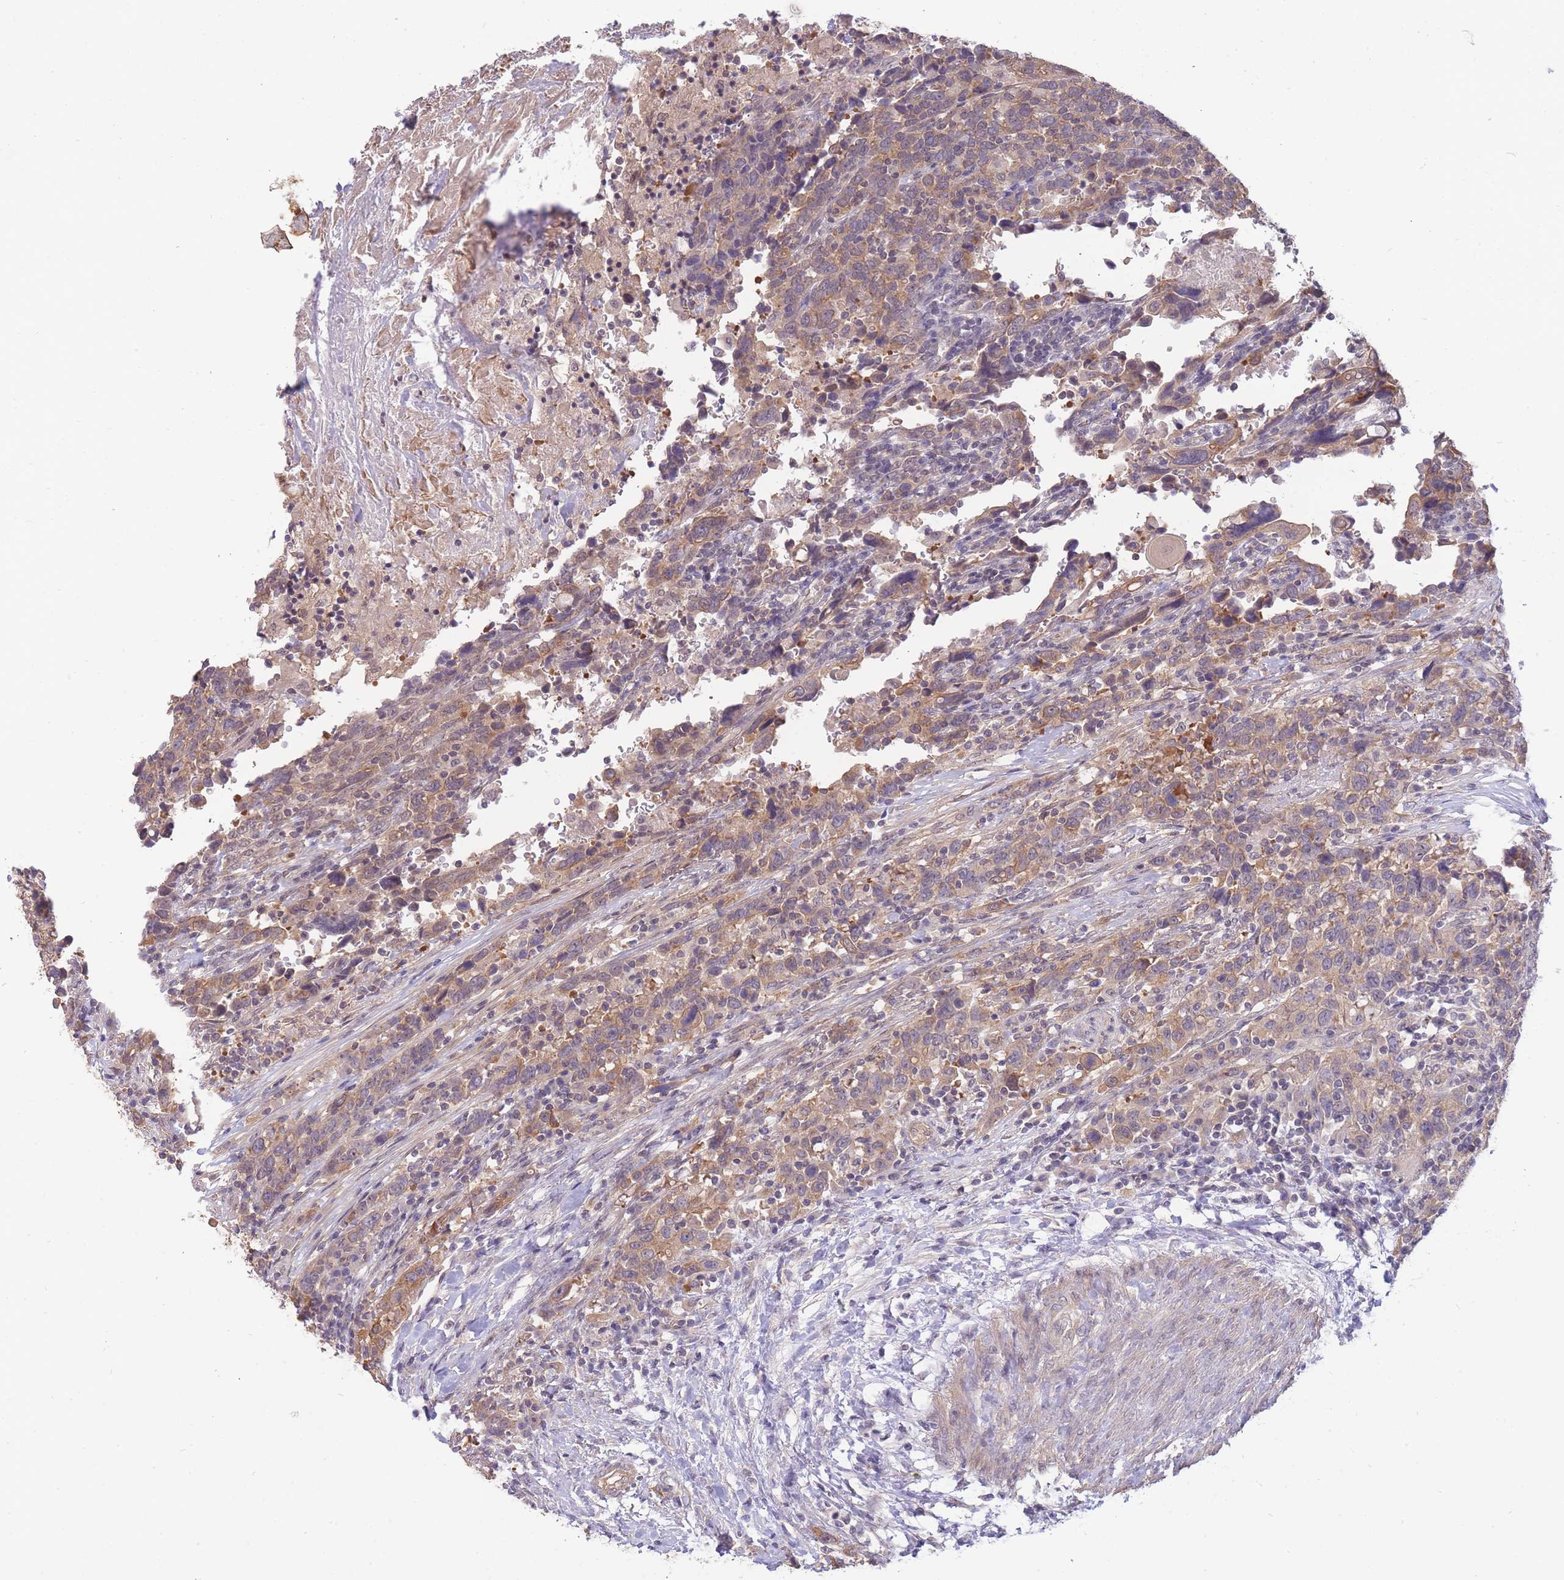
{"staining": {"intensity": "weak", "quantity": ">75%", "location": "cytoplasmic/membranous"}, "tissue": "urothelial cancer", "cell_type": "Tumor cells", "image_type": "cancer", "snomed": [{"axis": "morphology", "description": "Urothelial carcinoma, High grade"}, {"axis": "topography", "description": "Urinary bladder"}], "caption": "DAB (3,3'-diaminobenzidine) immunohistochemical staining of urothelial cancer exhibits weak cytoplasmic/membranous protein positivity in about >75% of tumor cells.", "gene": "SMC6", "patient": {"sex": "male", "age": 61}}